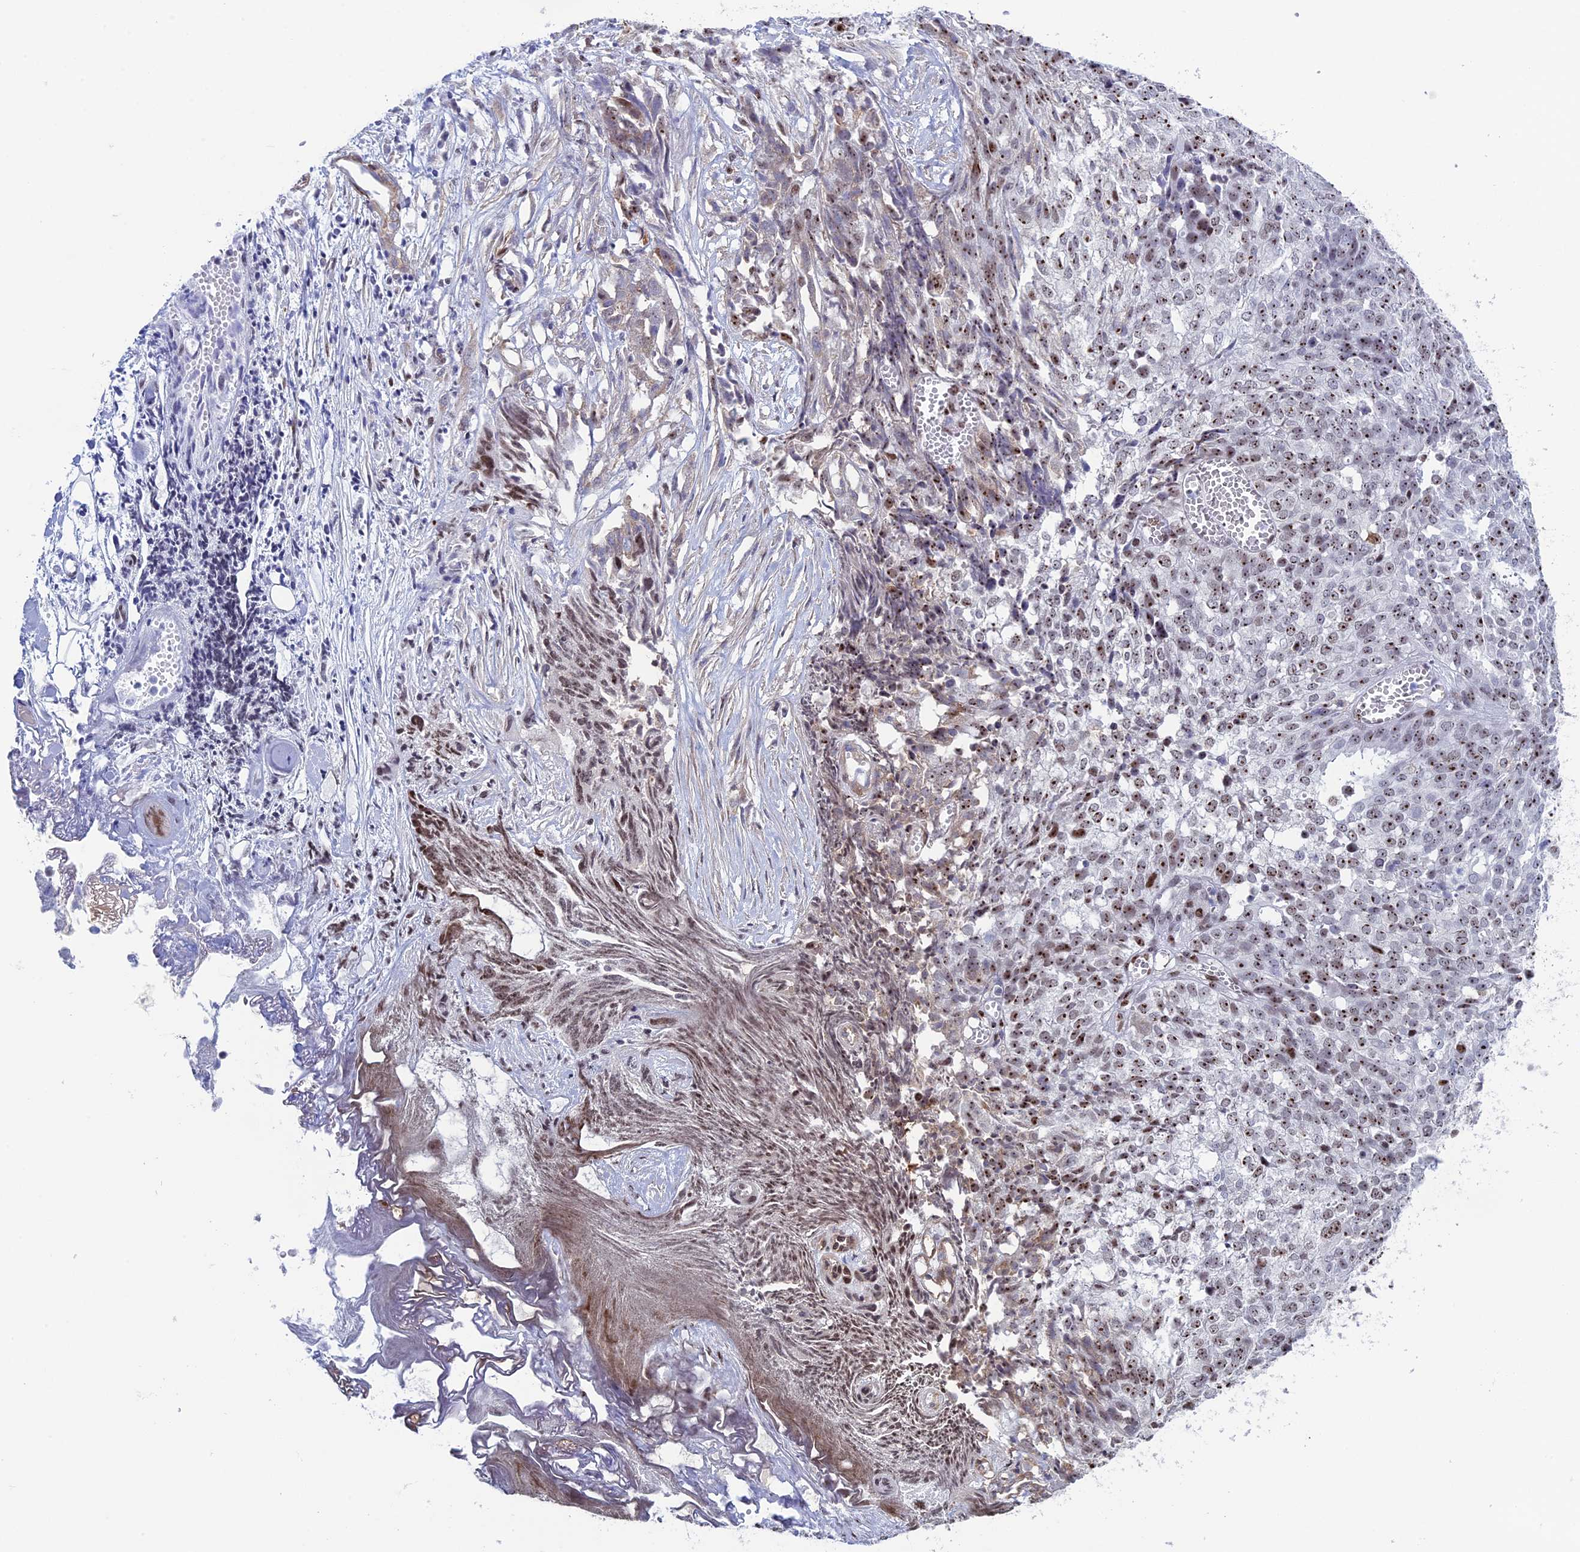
{"staining": {"intensity": "strong", "quantity": ">75%", "location": "nuclear"}, "tissue": "ovarian cancer", "cell_type": "Tumor cells", "image_type": "cancer", "snomed": [{"axis": "morphology", "description": "Cystadenocarcinoma, serous, NOS"}, {"axis": "topography", "description": "Soft tissue"}, {"axis": "topography", "description": "Ovary"}], "caption": "Serous cystadenocarcinoma (ovarian) was stained to show a protein in brown. There is high levels of strong nuclear staining in approximately >75% of tumor cells.", "gene": "CCDC86", "patient": {"sex": "female", "age": 57}}